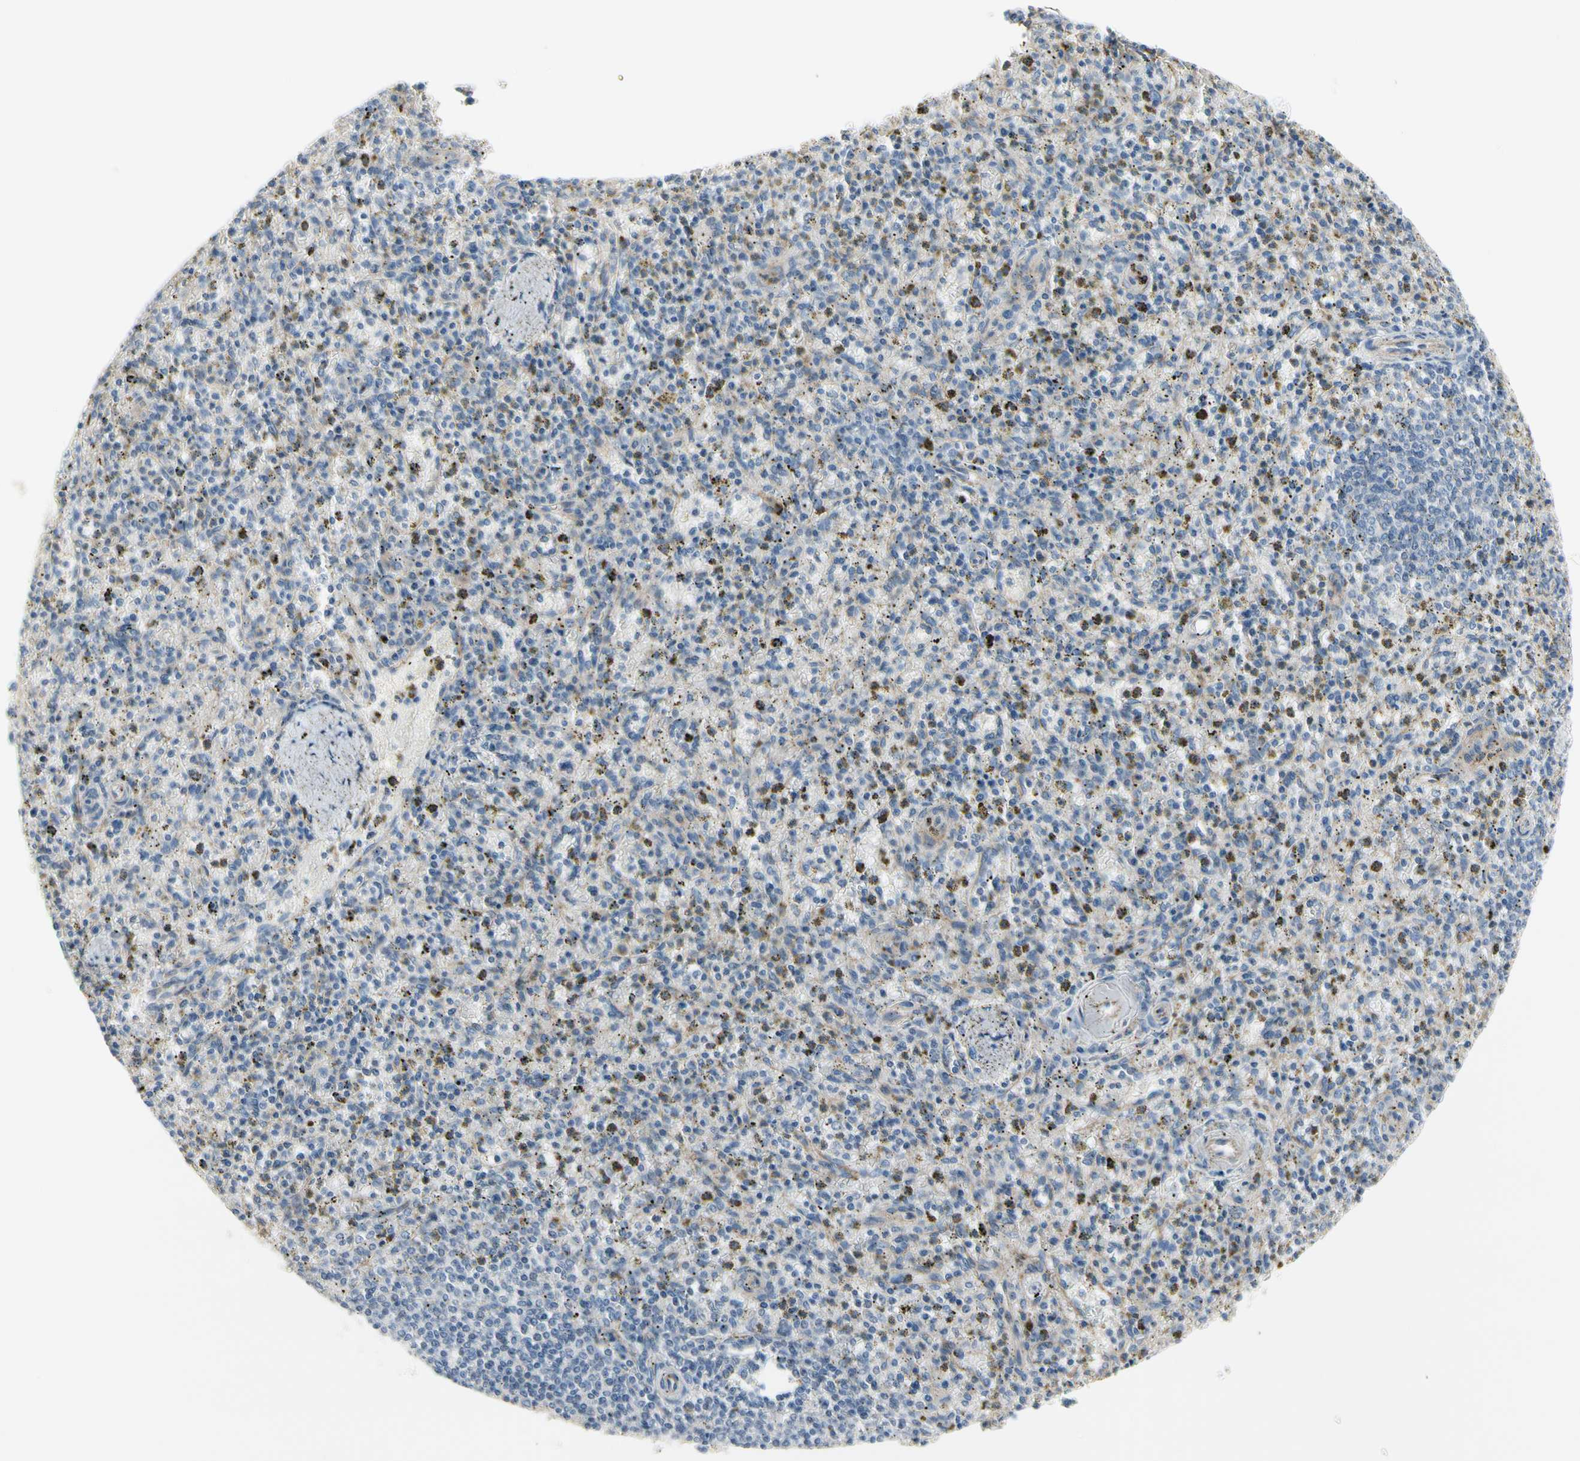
{"staining": {"intensity": "negative", "quantity": "none", "location": "none"}, "tissue": "spleen", "cell_type": "Cells in red pulp", "image_type": "normal", "snomed": [{"axis": "morphology", "description": "Normal tissue, NOS"}, {"axis": "topography", "description": "Spleen"}], "caption": "Normal spleen was stained to show a protein in brown. There is no significant expression in cells in red pulp.", "gene": "LGR6", "patient": {"sex": "male", "age": 72}}